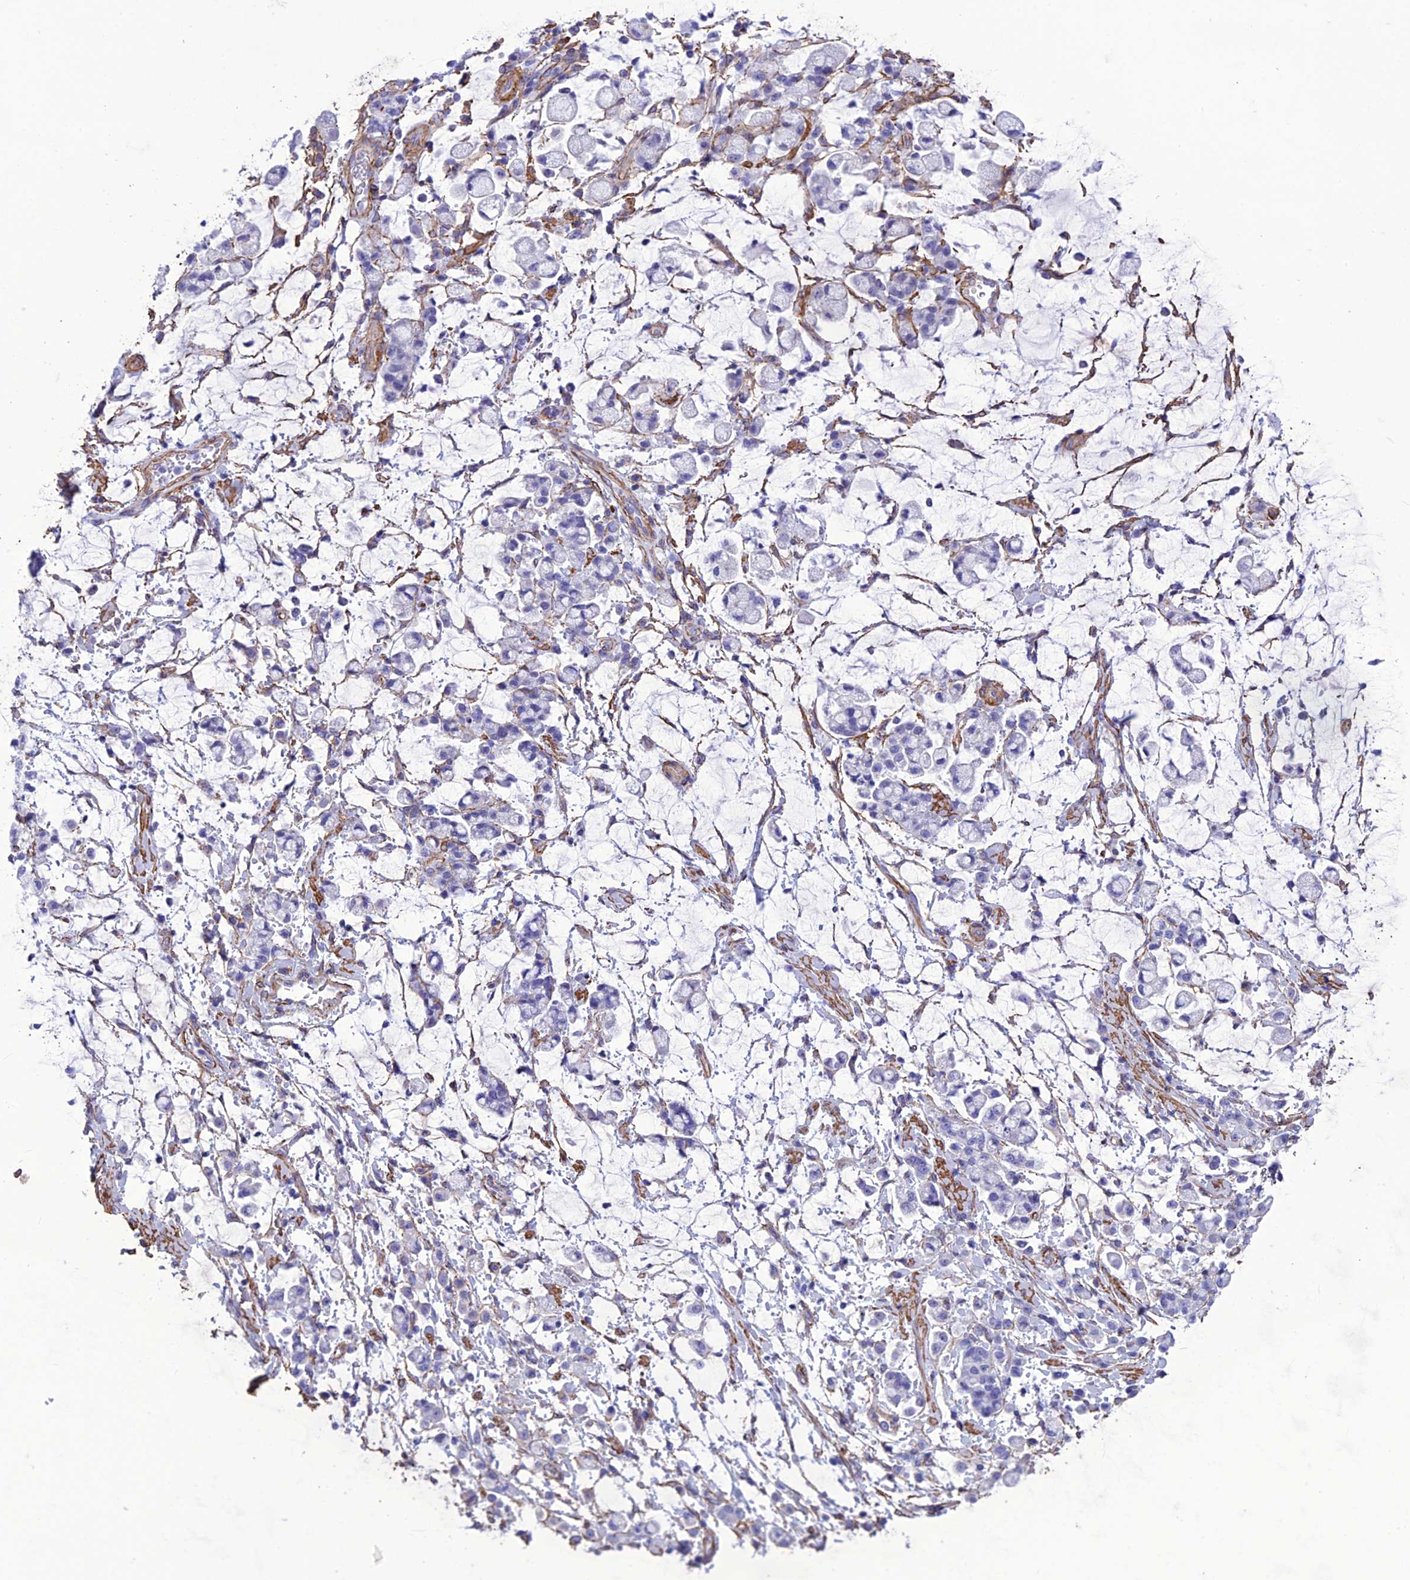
{"staining": {"intensity": "negative", "quantity": "none", "location": "none"}, "tissue": "stomach cancer", "cell_type": "Tumor cells", "image_type": "cancer", "snomed": [{"axis": "morphology", "description": "Adenocarcinoma, NOS"}, {"axis": "topography", "description": "Stomach"}], "caption": "Photomicrograph shows no protein staining in tumor cells of adenocarcinoma (stomach) tissue.", "gene": "NKD1", "patient": {"sex": "female", "age": 60}}